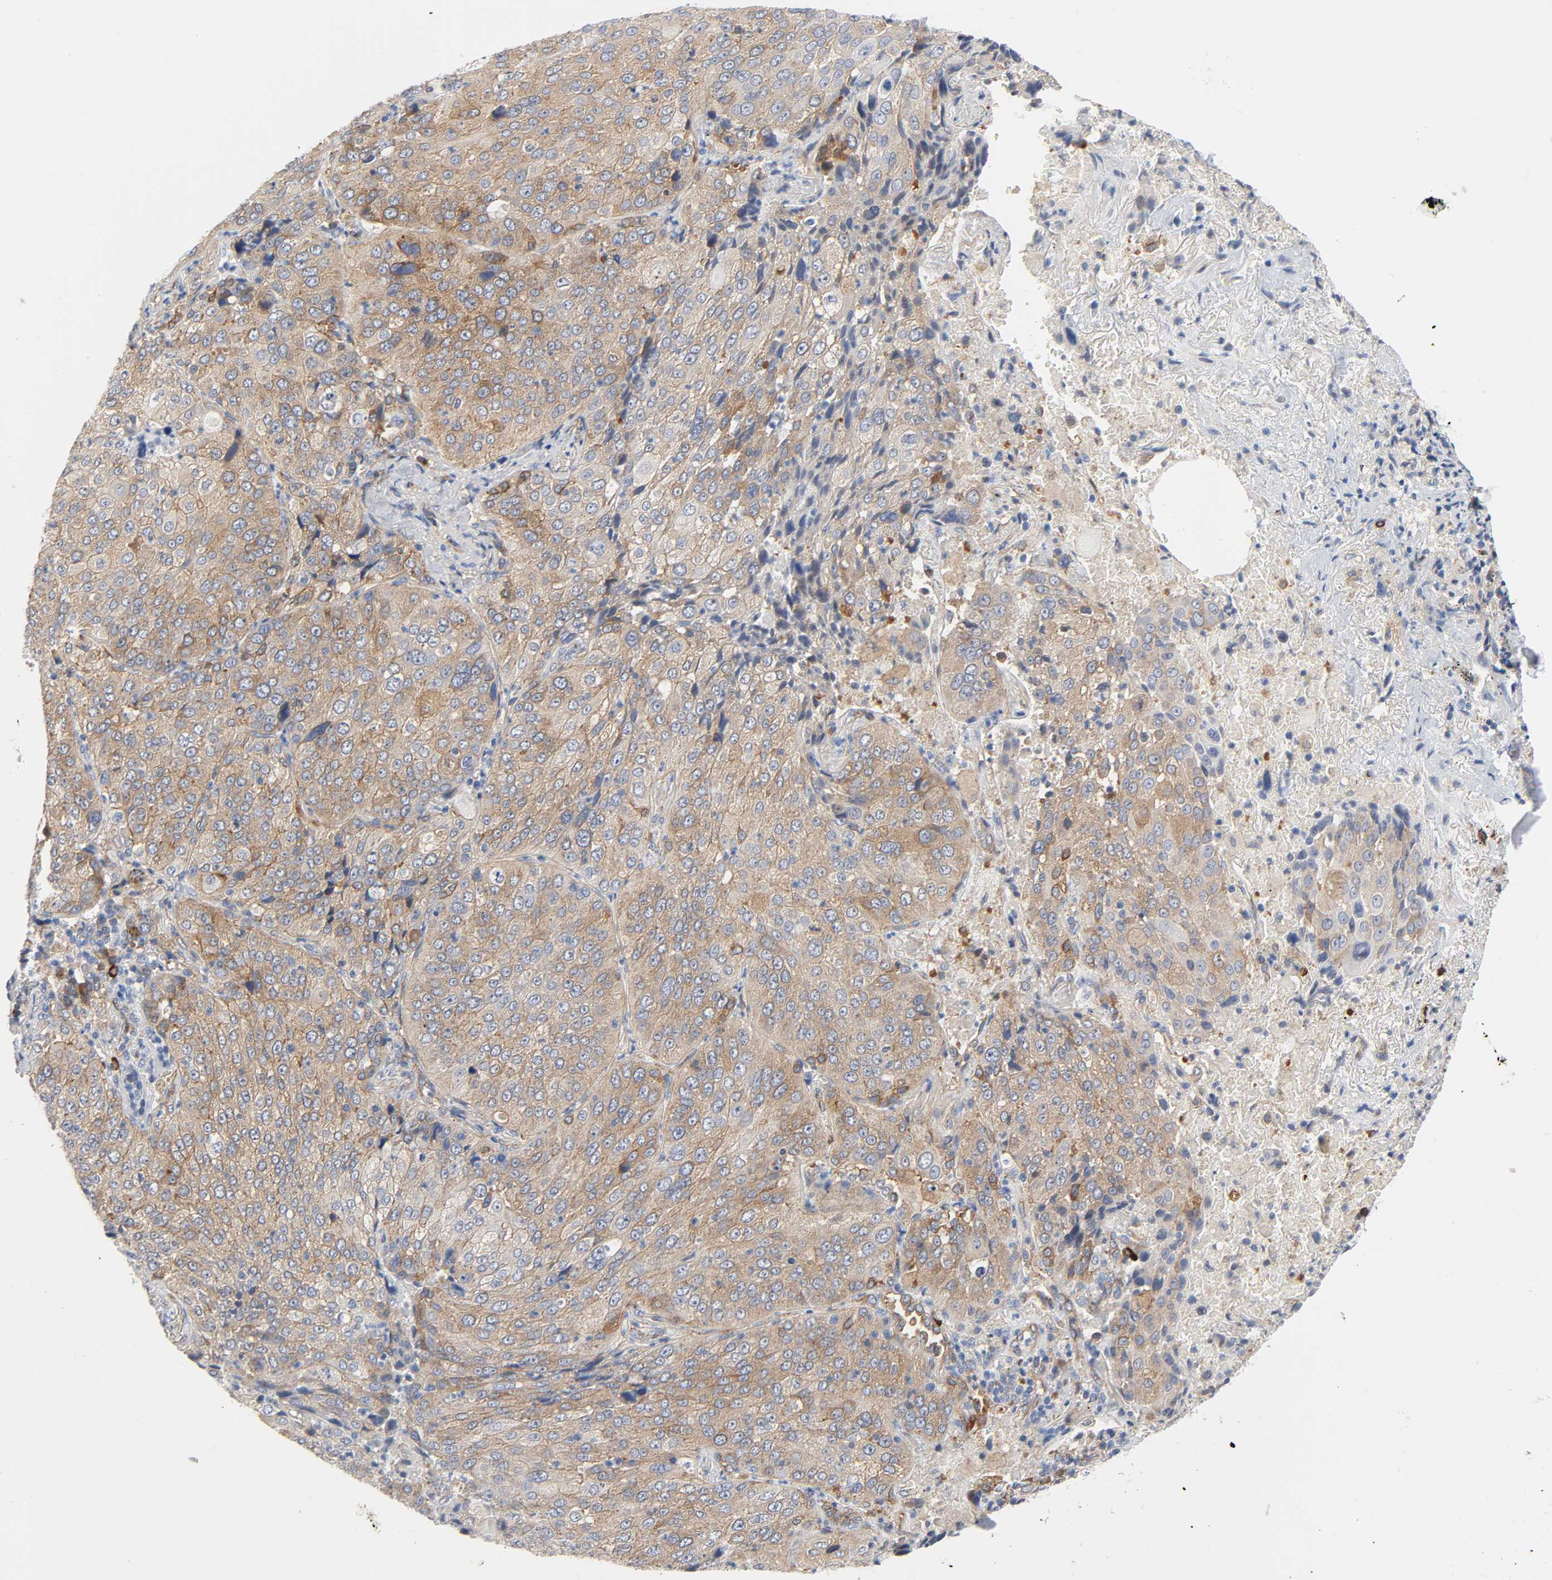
{"staining": {"intensity": "weak", "quantity": ">75%", "location": "cytoplasmic/membranous"}, "tissue": "lung cancer", "cell_type": "Tumor cells", "image_type": "cancer", "snomed": [{"axis": "morphology", "description": "Squamous cell carcinoma, NOS"}, {"axis": "topography", "description": "Lung"}], "caption": "Human lung cancer (squamous cell carcinoma) stained with a brown dye demonstrates weak cytoplasmic/membranous positive positivity in approximately >75% of tumor cells.", "gene": "CD2AP", "patient": {"sex": "male", "age": 54}}